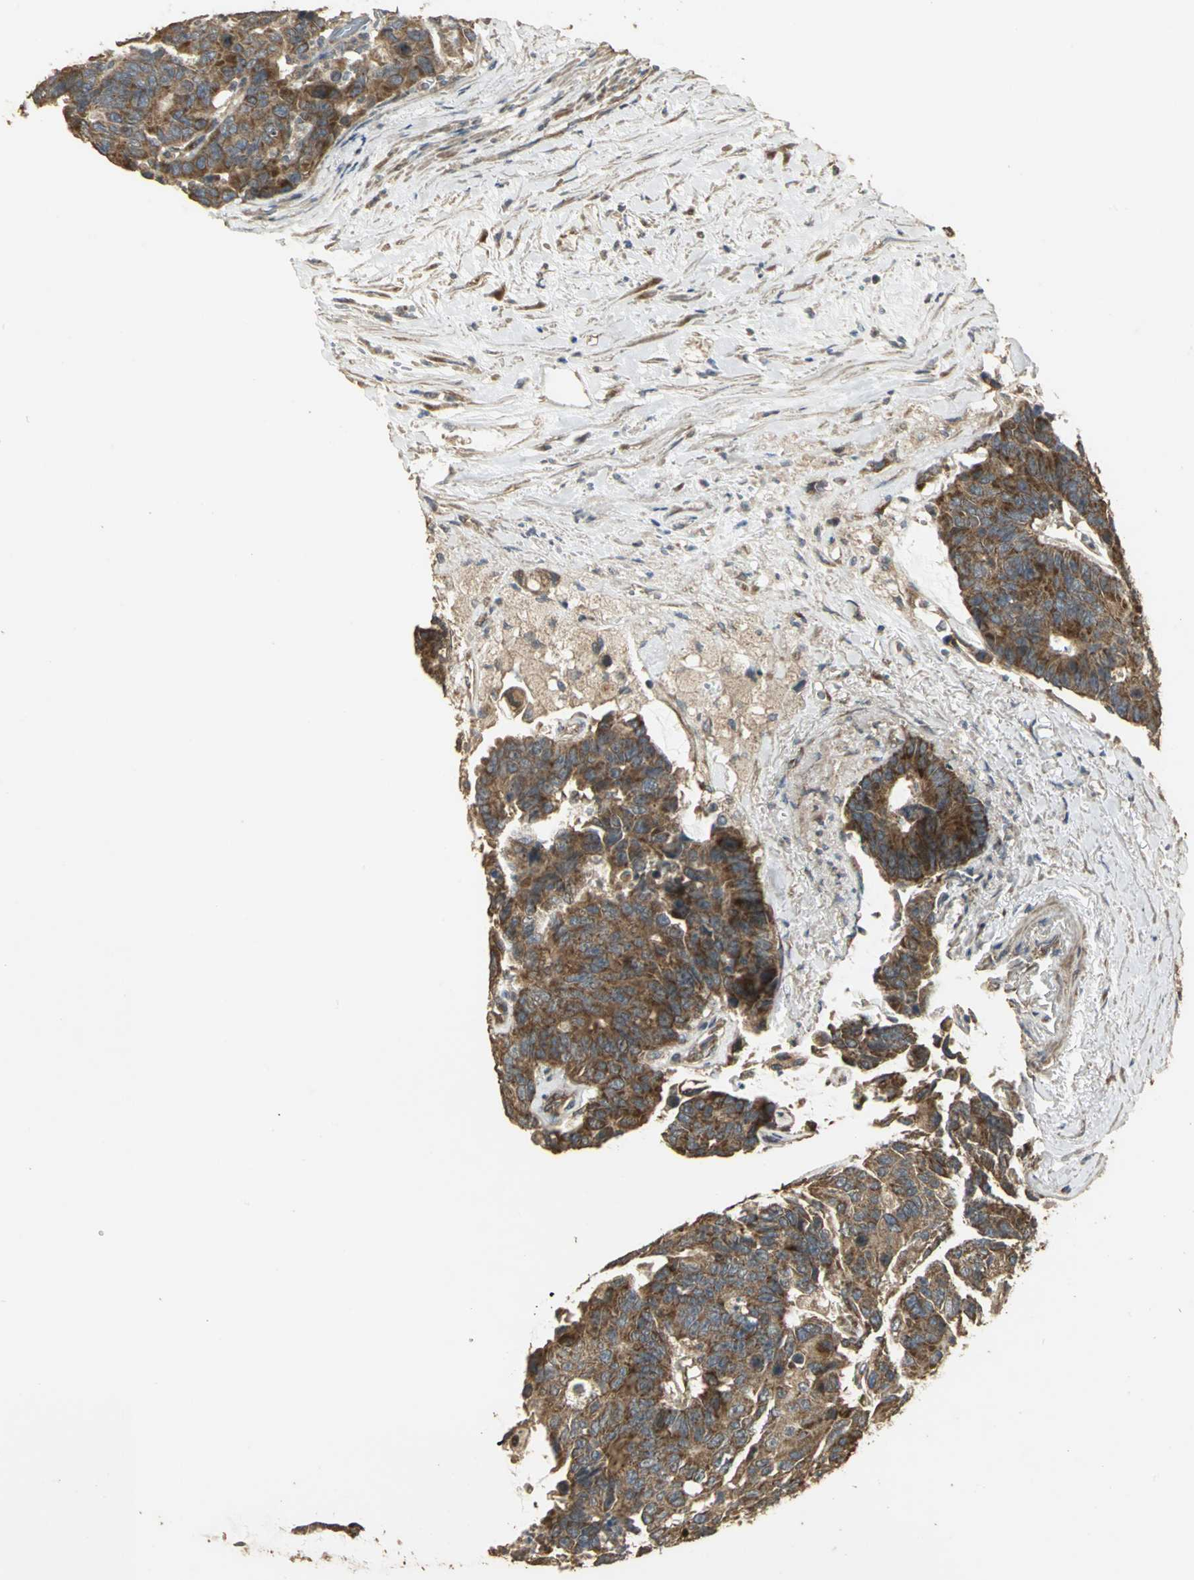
{"staining": {"intensity": "strong", "quantity": ">75%", "location": "cytoplasmic/membranous"}, "tissue": "colorectal cancer", "cell_type": "Tumor cells", "image_type": "cancer", "snomed": [{"axis": "morphology", "description": "Adenocarcinoma, NOS"}, {"axis": "topography", "description": "Colon"}], "caption": "Immunohistochemistry (IHC) histopathology image of neoplastic tissue: human colorectal adenocarcinoma stained using IHC displays high levels of strong protein expression localized specifically in the cytoplasmic/membranous of tumor cells, appearing as a cytoplasmic/membranous brown color.", "gene": "KANK1", "patient": {"sex": "female", "age": 86}}